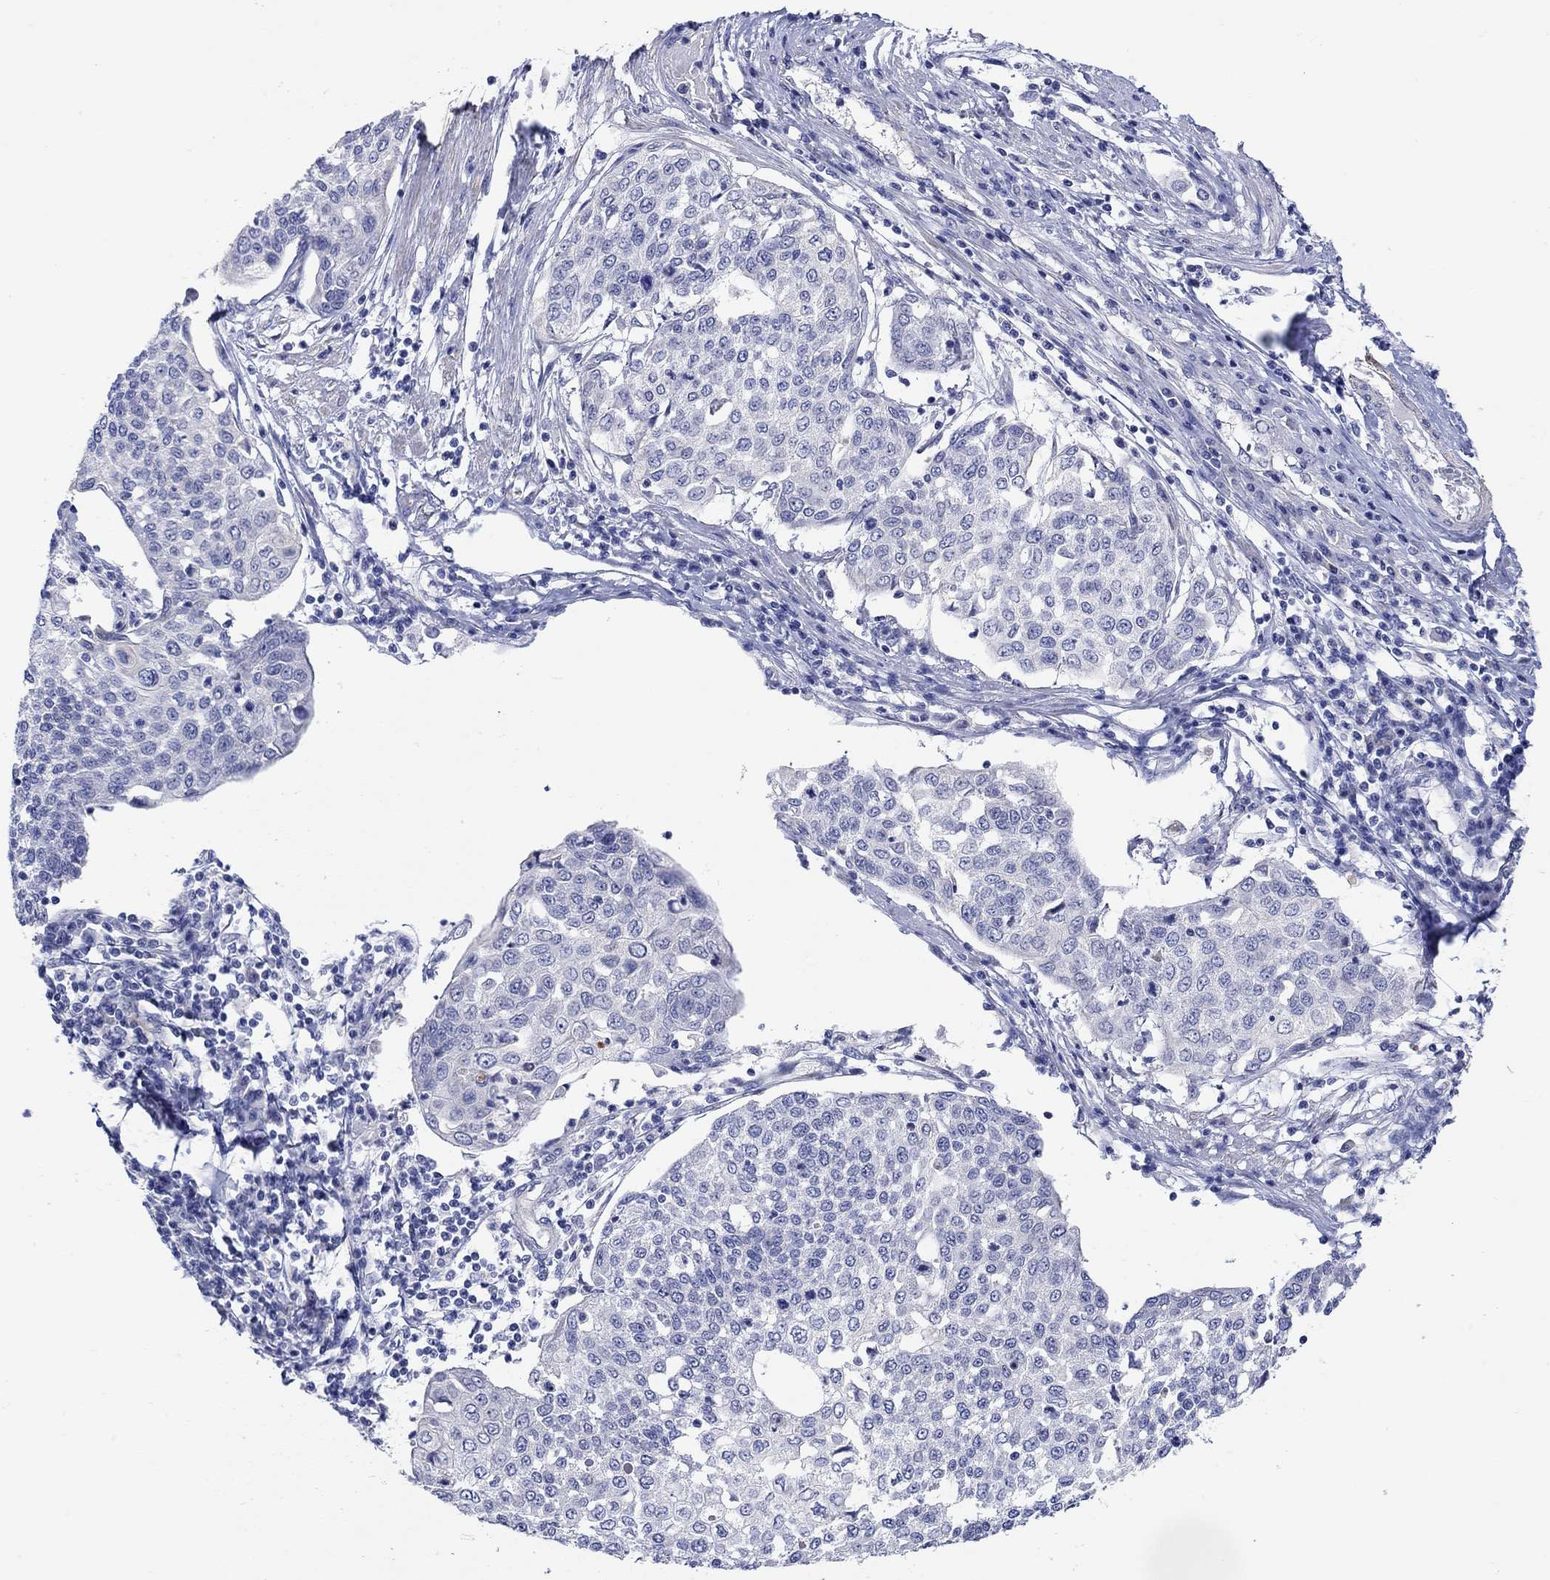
{"staining": {"intensity": "negative", "quantity": "none", "location": "none"}, "tissue": "cervical cancer", "cell_type": "Tumor cells", "image_type": "cancer", "snomed": [{"axis": "morphology", "description": "Squamous cell carcinoma, NOS"}, {"axis": "topography", "description": "Cervix"}], "caption": "Histopathology image shows no significant protein expression in tumor cells of squamous cell carcinoma (cervical). (Immunohistochemistry, brightfield microscopy, high magnification).", "gene": "KRT222", "patient": {"sex": "female", "age": 34}}